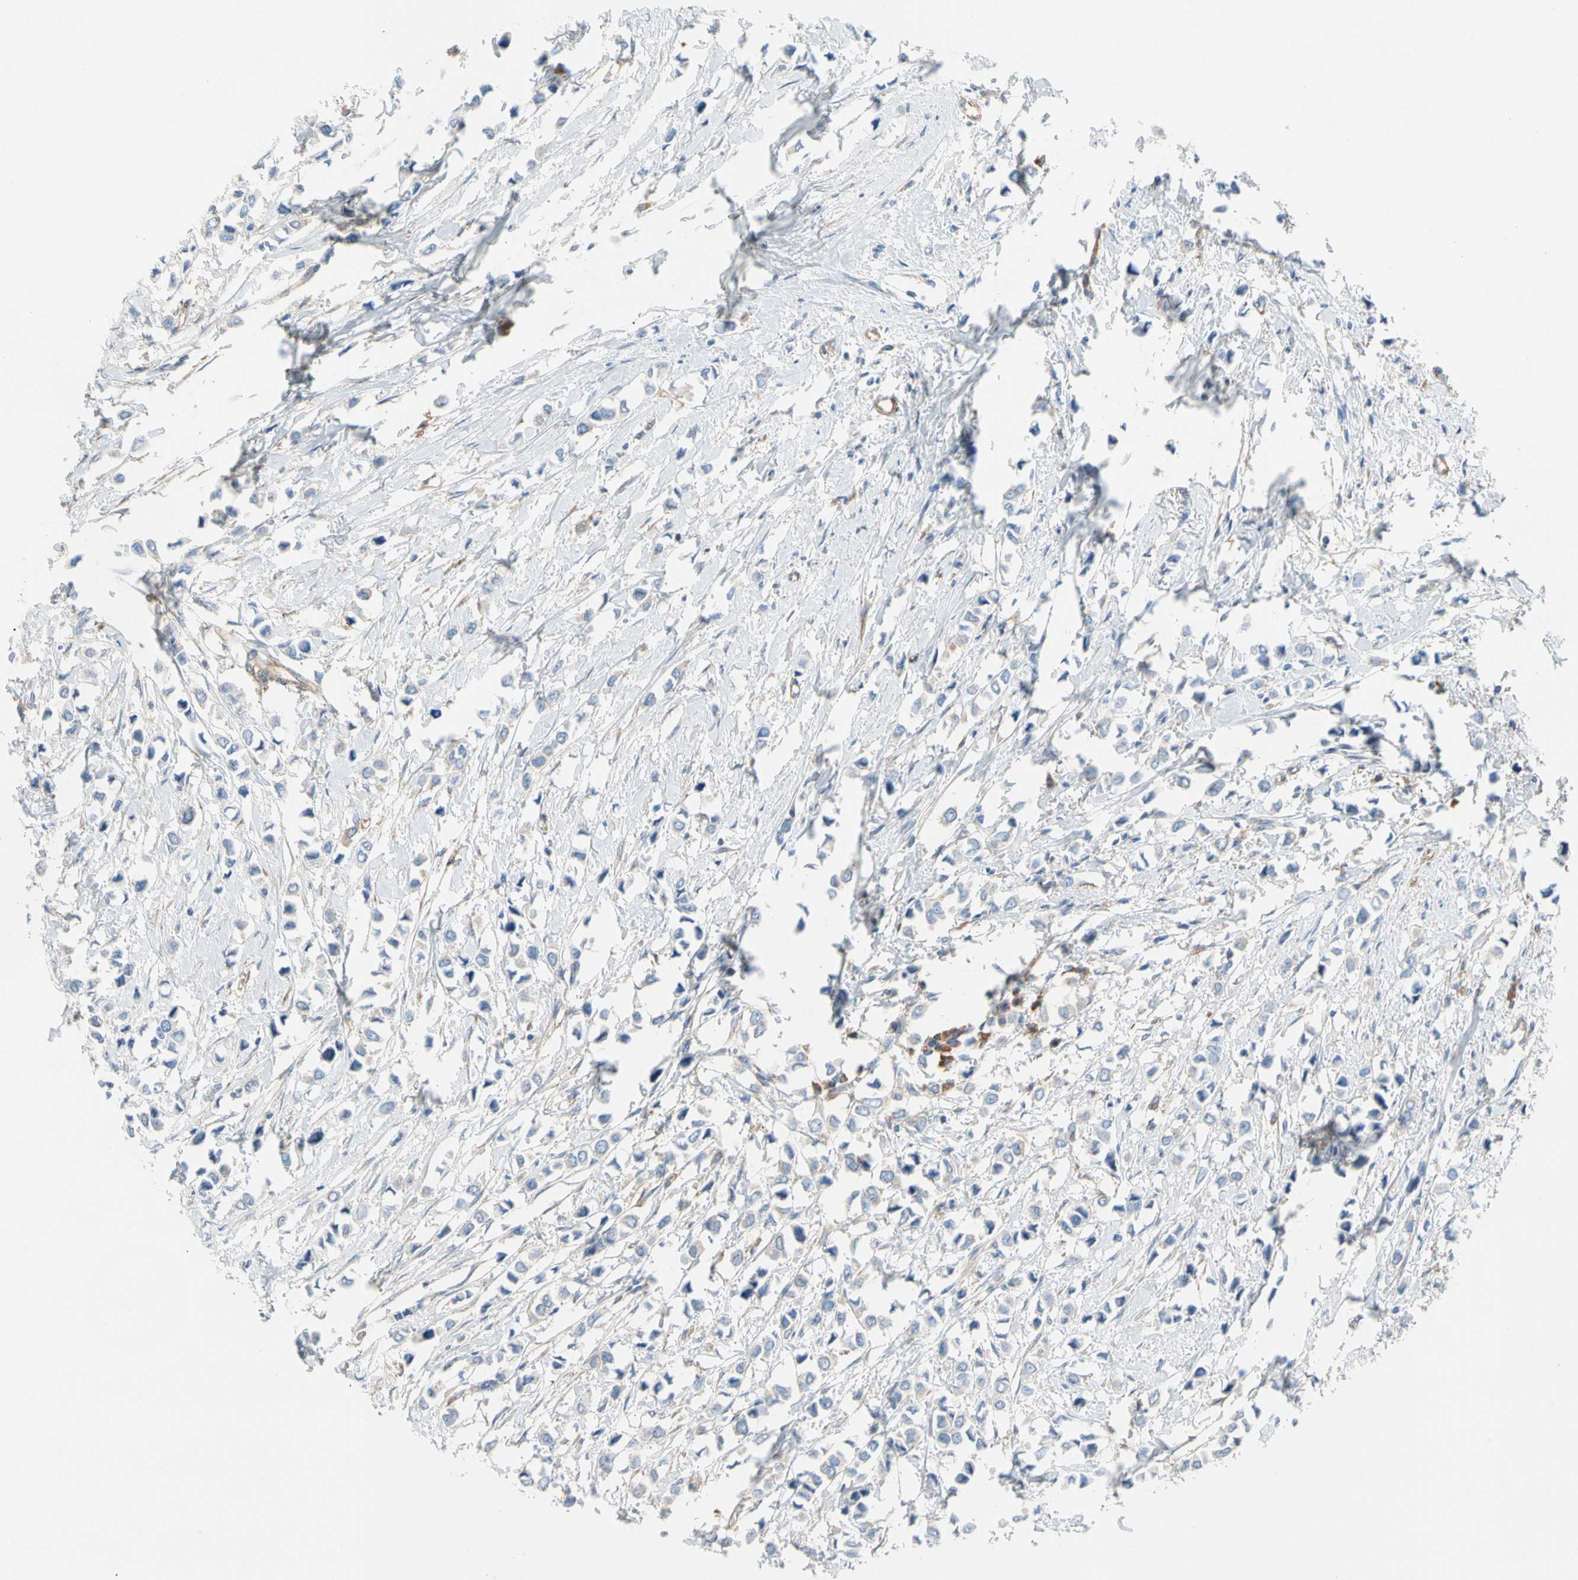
{"staining": {"intensity": "negative", "quantity": "none", "location": "none"}, "tissue": "breast cancer", "cell_type": "Tumor cells", "image_type": "cancer", "snomed": [{"axis": "morphology", "description": "Lobular carcinoma"}, {"axis": "topography", "description": "Breast"}], "caption": "Immunohistochemistry photomicrograph of neoplastic tissue: human breast lobular carcinoma stained with DAB (3,3'-diaminobenzidine) demonstrates no significant protein positivity in tumor cells.", "gene": "GPHN", "patient": {"sex": "female", "age": 51}}